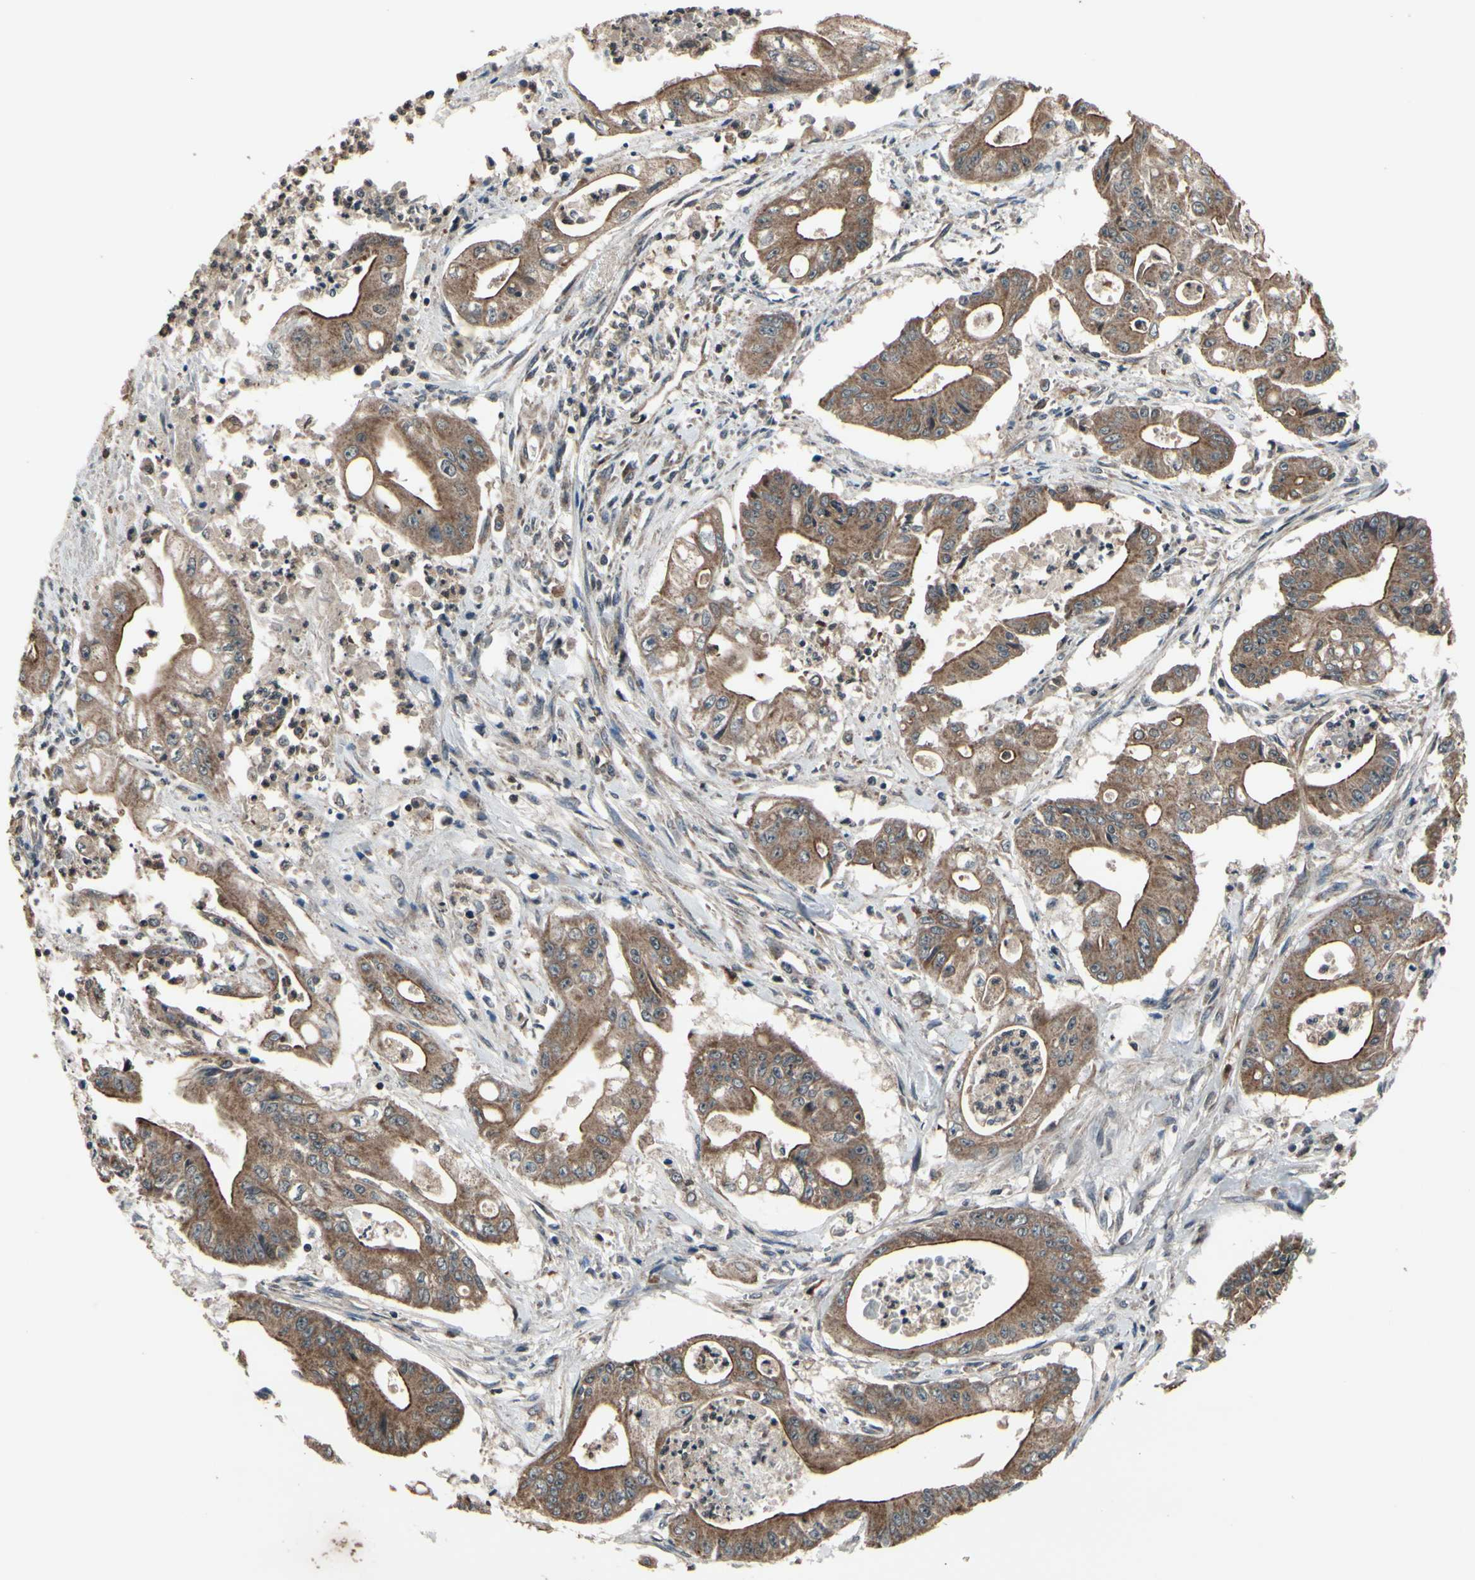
{"staining": {"intensity": "moderate", "quantity": ">75%", "location": "cytoplasmic/membranous"}, "tissue": "pancreatic cancer", "cell_type": "Tumor cells", "image_type": "cancer", "snomed": [{"axis": "morphology", "description": "Normal tissue, NOS"}, {"axis": "topography", "description": "Lymph node"}], "caption": "High-power microscopy captured an immunohistochemistry (IHC) micrograph of pancreatic cancer, revealing moderate cytoplasmic/membranous staining in about >75% of tumor cells.", "gene": "MBTPS2", "patient": {"sex": "male", "age": 62}}